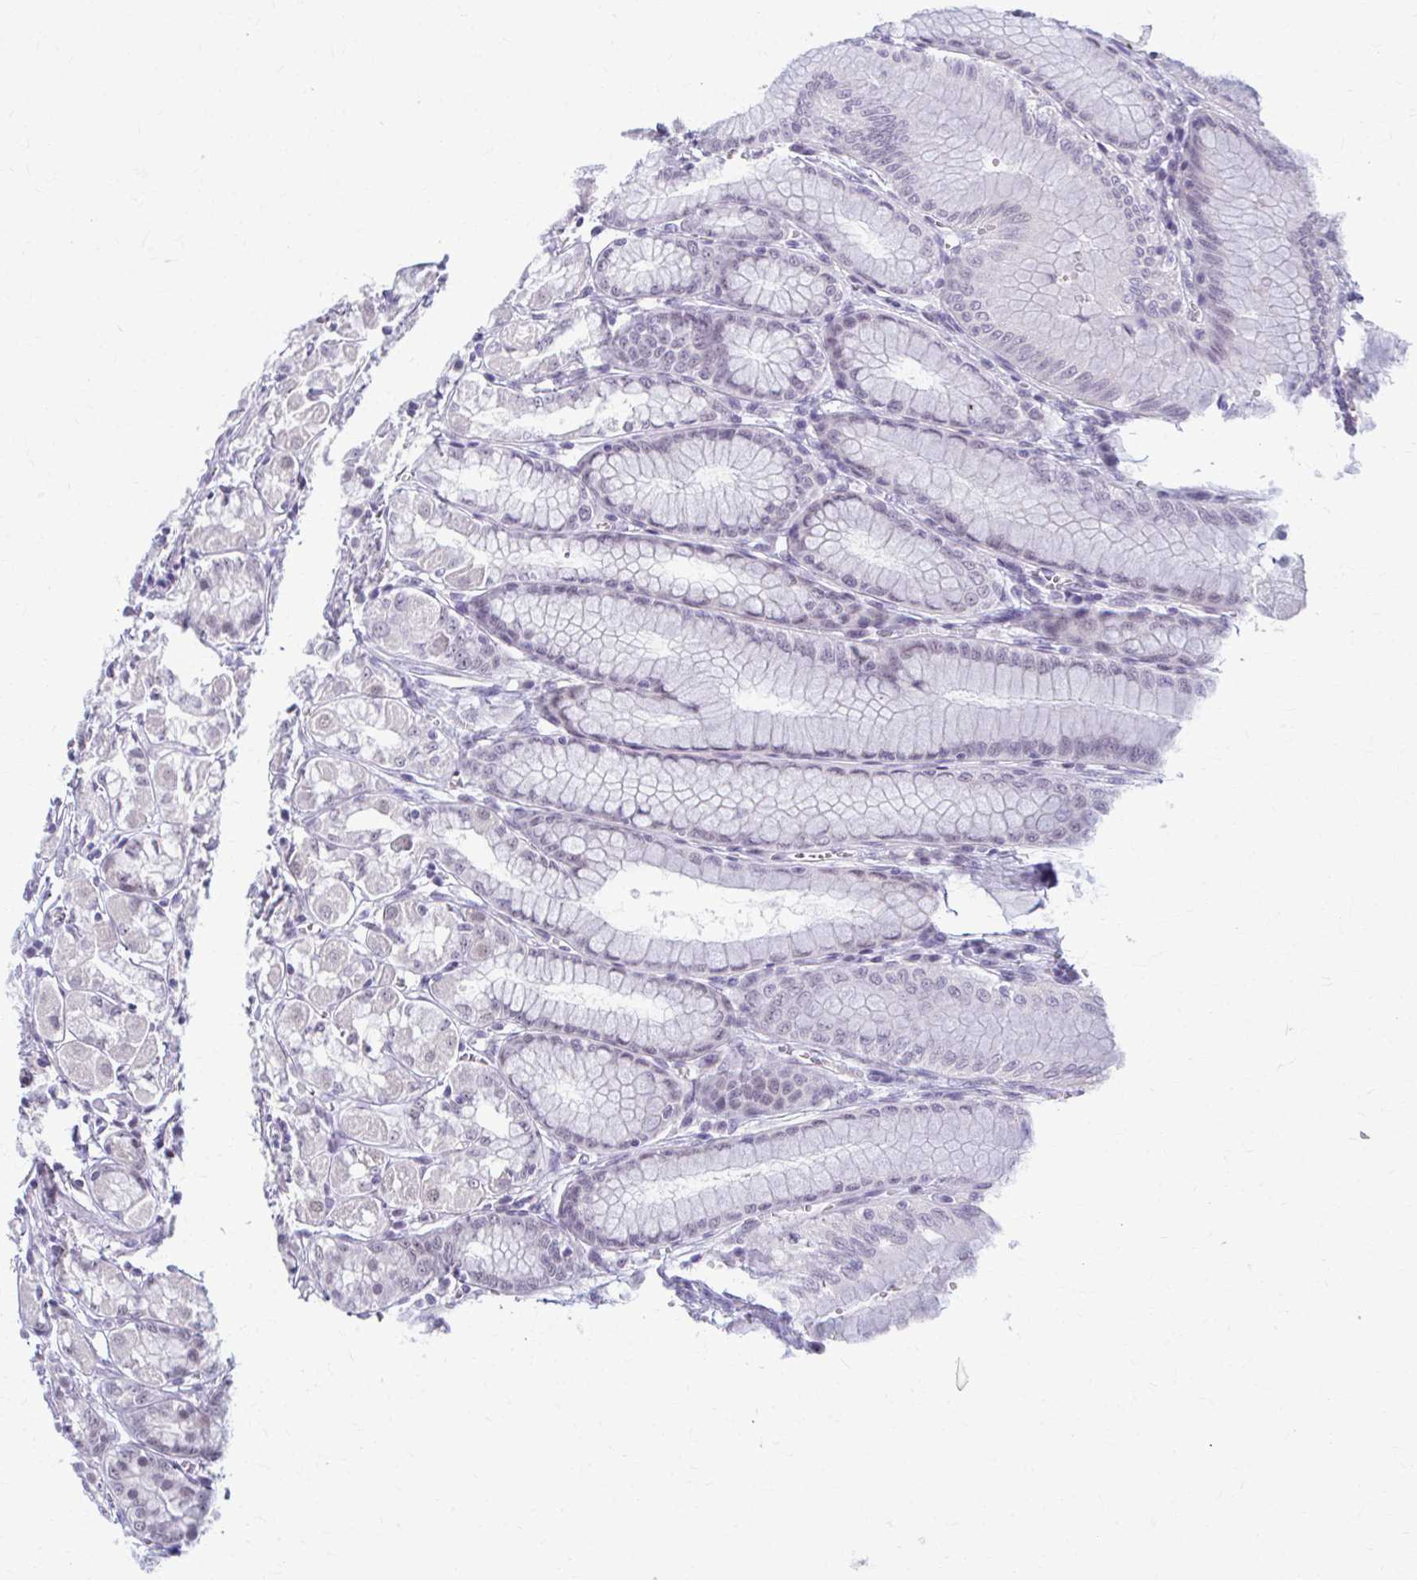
{"staining": {"intensity": "weak", "quantity": "<25%", "location": "nuclear"}, "tissue": "stomach", "cell_type": "Glandular cells", "image_type": "normal", "snomed": [{"axis": "morphology", "description": "Normal tissue, NOS"}, {"axis": "topography", "description": "Stomach"}, {"axis": "topography", "description": "Stomach, lower"}], "caption": "This is an immunohistochemistry image of unremarkable stomach. There is no expression in glandular cells.", "gene": "MAF1", "patient": {"sex": "male", "age": 76}}